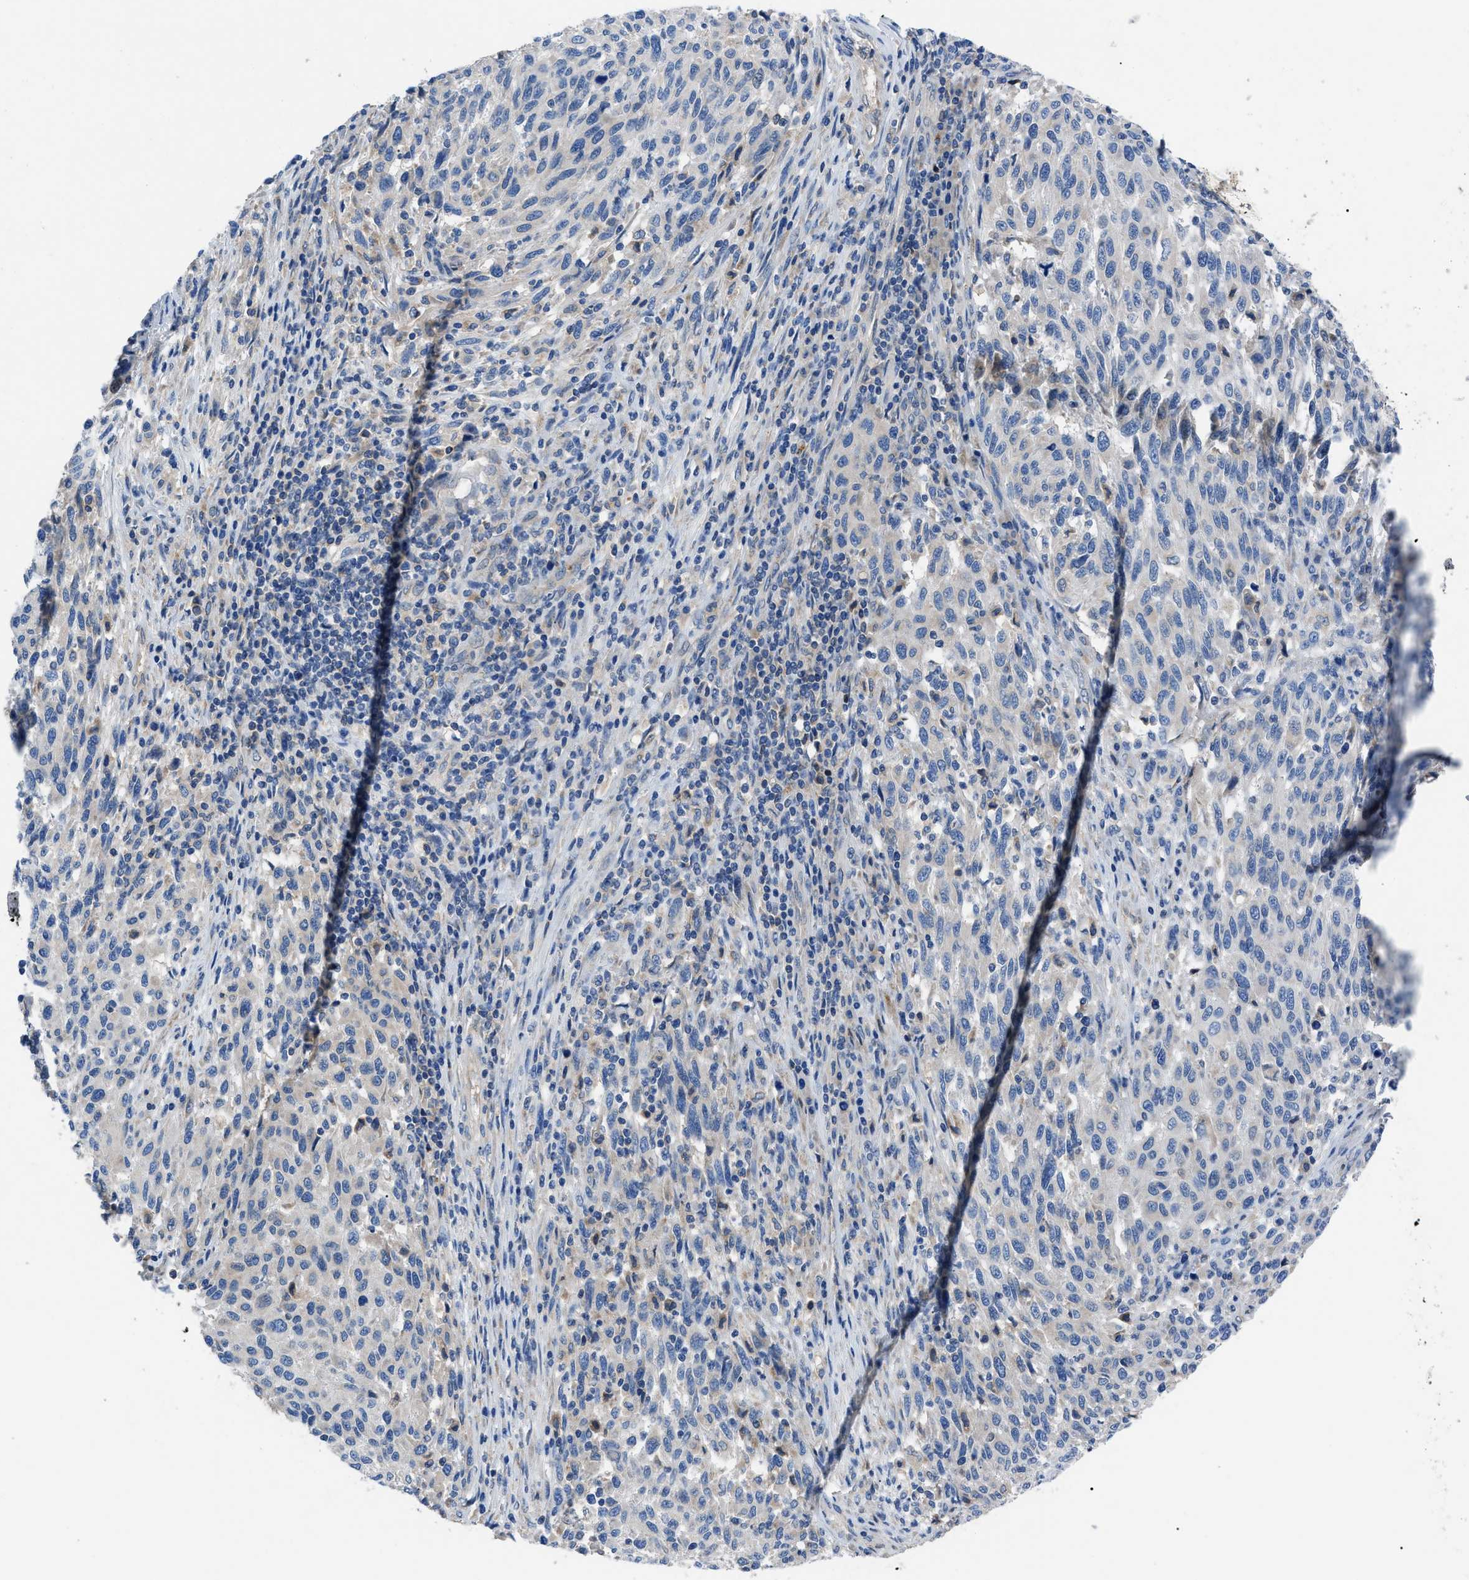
{"staining": {"intensity": "negative", "quantity": "none", "location": "none"}, "tissue": "melanoma", "cell_type": "Tumor cells", "image_type": "cancer", "snomed": [{"axis": "morphology", "description": "Malignant melanoma, Metastatic site"}, {"axis": "topography", "description": "Lymph node"}], "caption": "High power microscopy image of an IHC histopathology image of malignant melanoma (metastatic site), revealing no significant expression in tumor cells.", "gene": "ZDHHC24", "patient": {"sex": "male", "age": 61}}